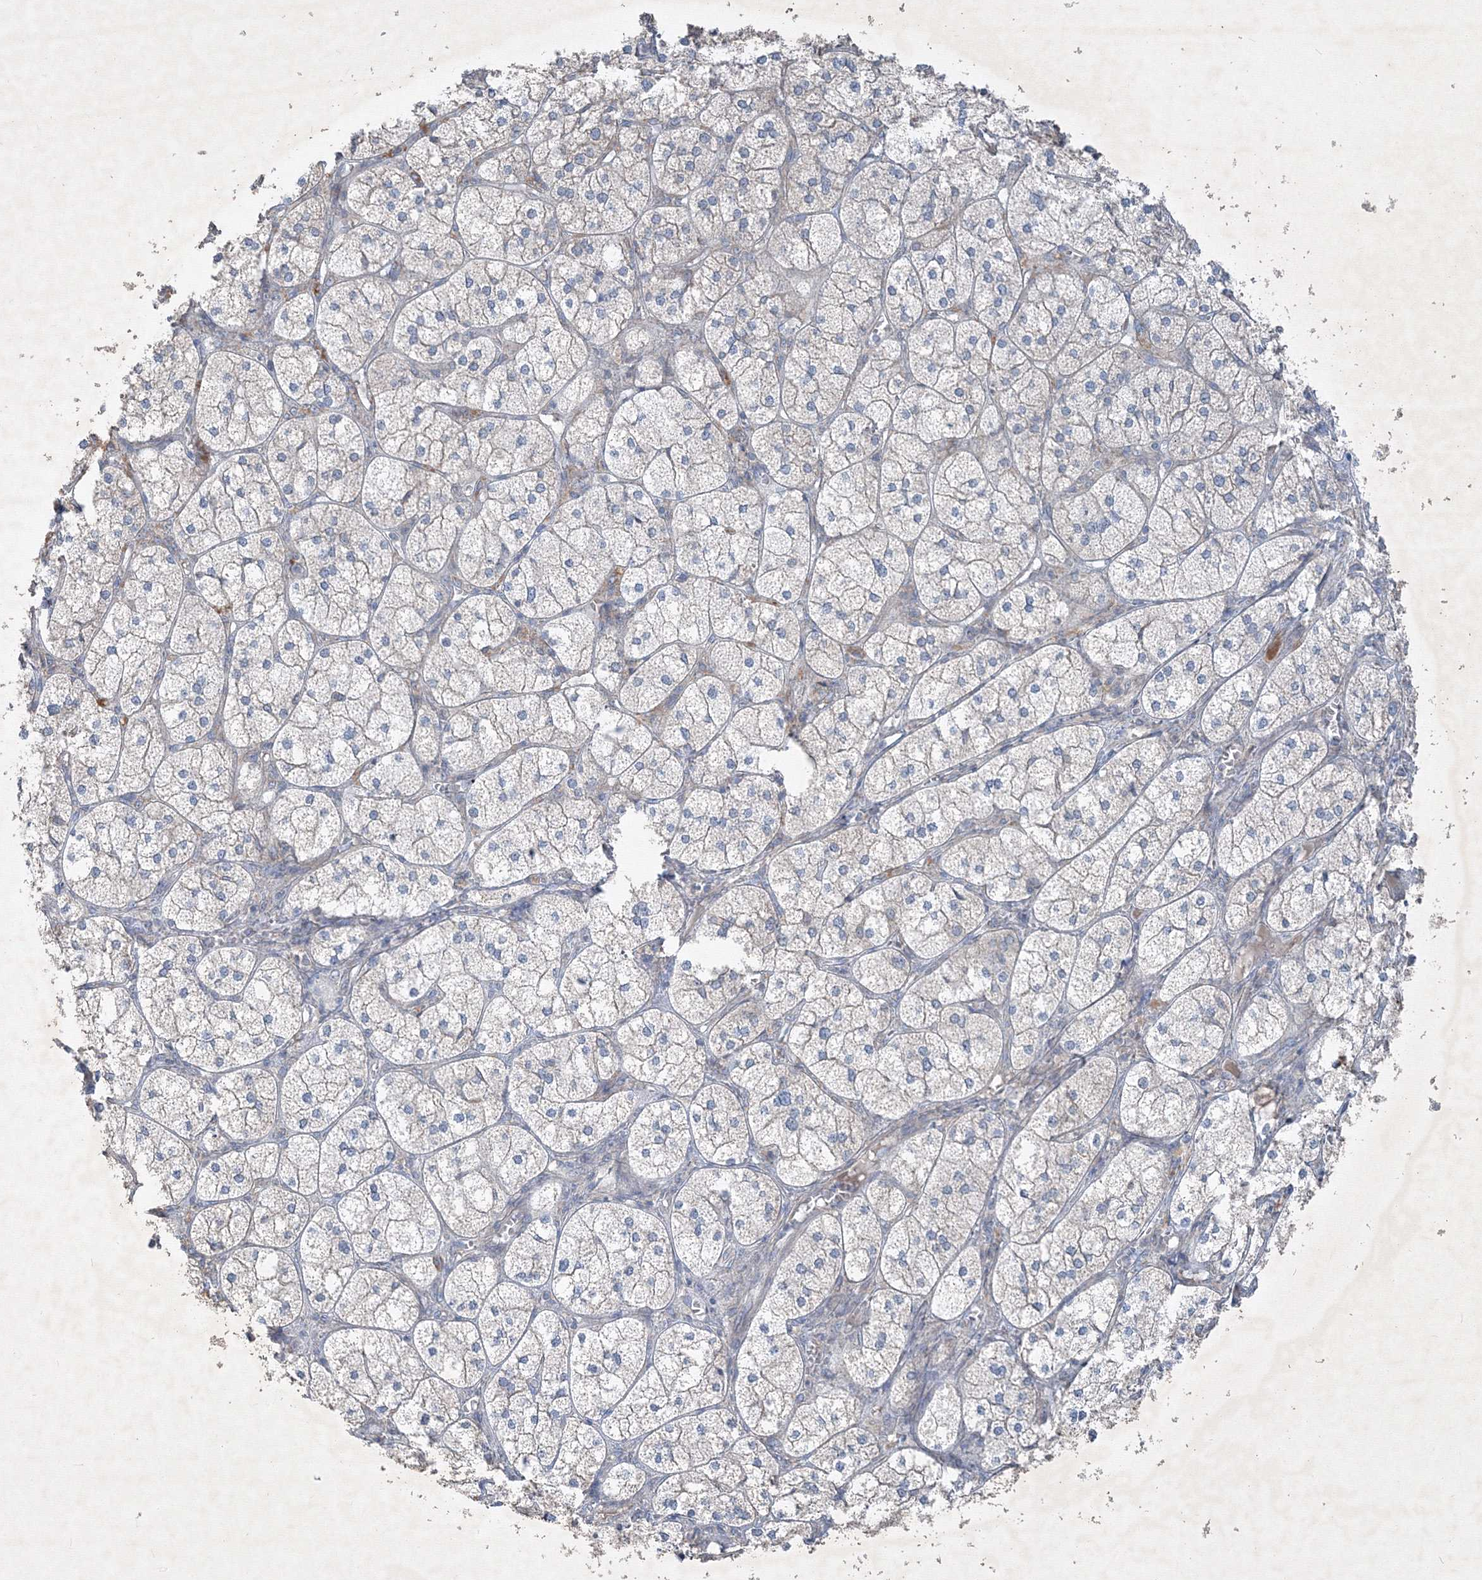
{"staining": {"intensity": "weak", "quantity": "25%-75%", "location": "cytoplasmic/membranous"}, "tissue": "adrenal gland", "cell_type": "Glandular cells", "image_type": "normal", "snomed": [{"axis": "morphology", "description": "Normal tissue, NOS"}, {"axis": "topography", "description": "Adrenal gland"}], "caption": "A brown stain shows weak cytoplasmic/membranous expression of a protein in glandular cells of unremarkable human adrenal gland.", "gene": "IFNAR1", "patient": {"sex": "female", "age": 61}}